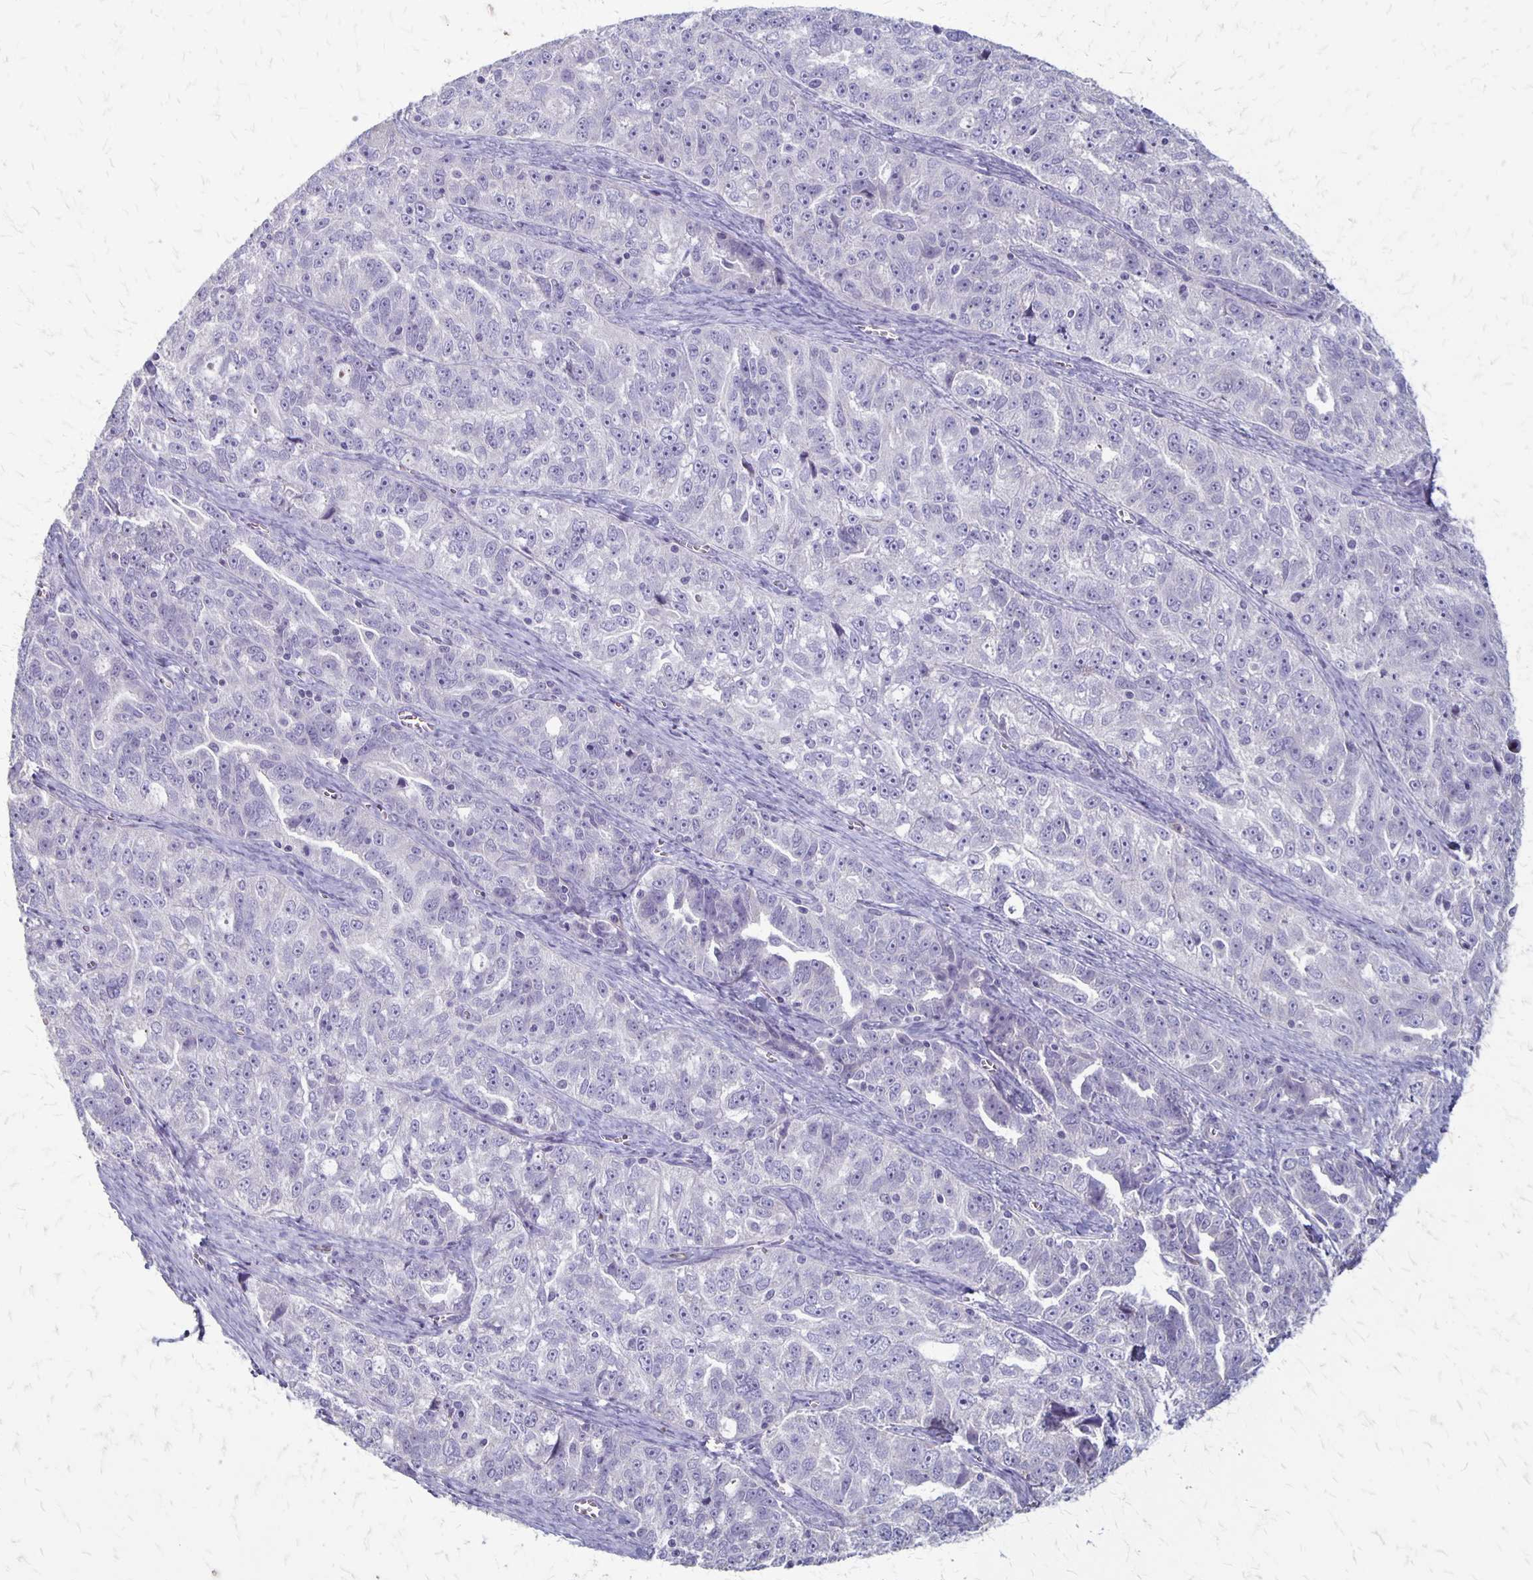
{"staining": {"intensity": "negative", "quantity": "none", "location": "none"}, "tissue": "ovarian cancer", "cell_type": "Tumor cells", "image_type": "cancer", "snomed": [{"axis": "morphology", "description": "Cystadenocarcinoma, serous, NOS"}, {"axis": "topography", "description": "Ovary"}], "caption": "Immunohistochemistry (IHC) of ovarian serous cystadenocarcinoma reveals no expression in tumor cells.", "gene": "SEPTIN5", "patient": {"sex": "female", "age": 51}}